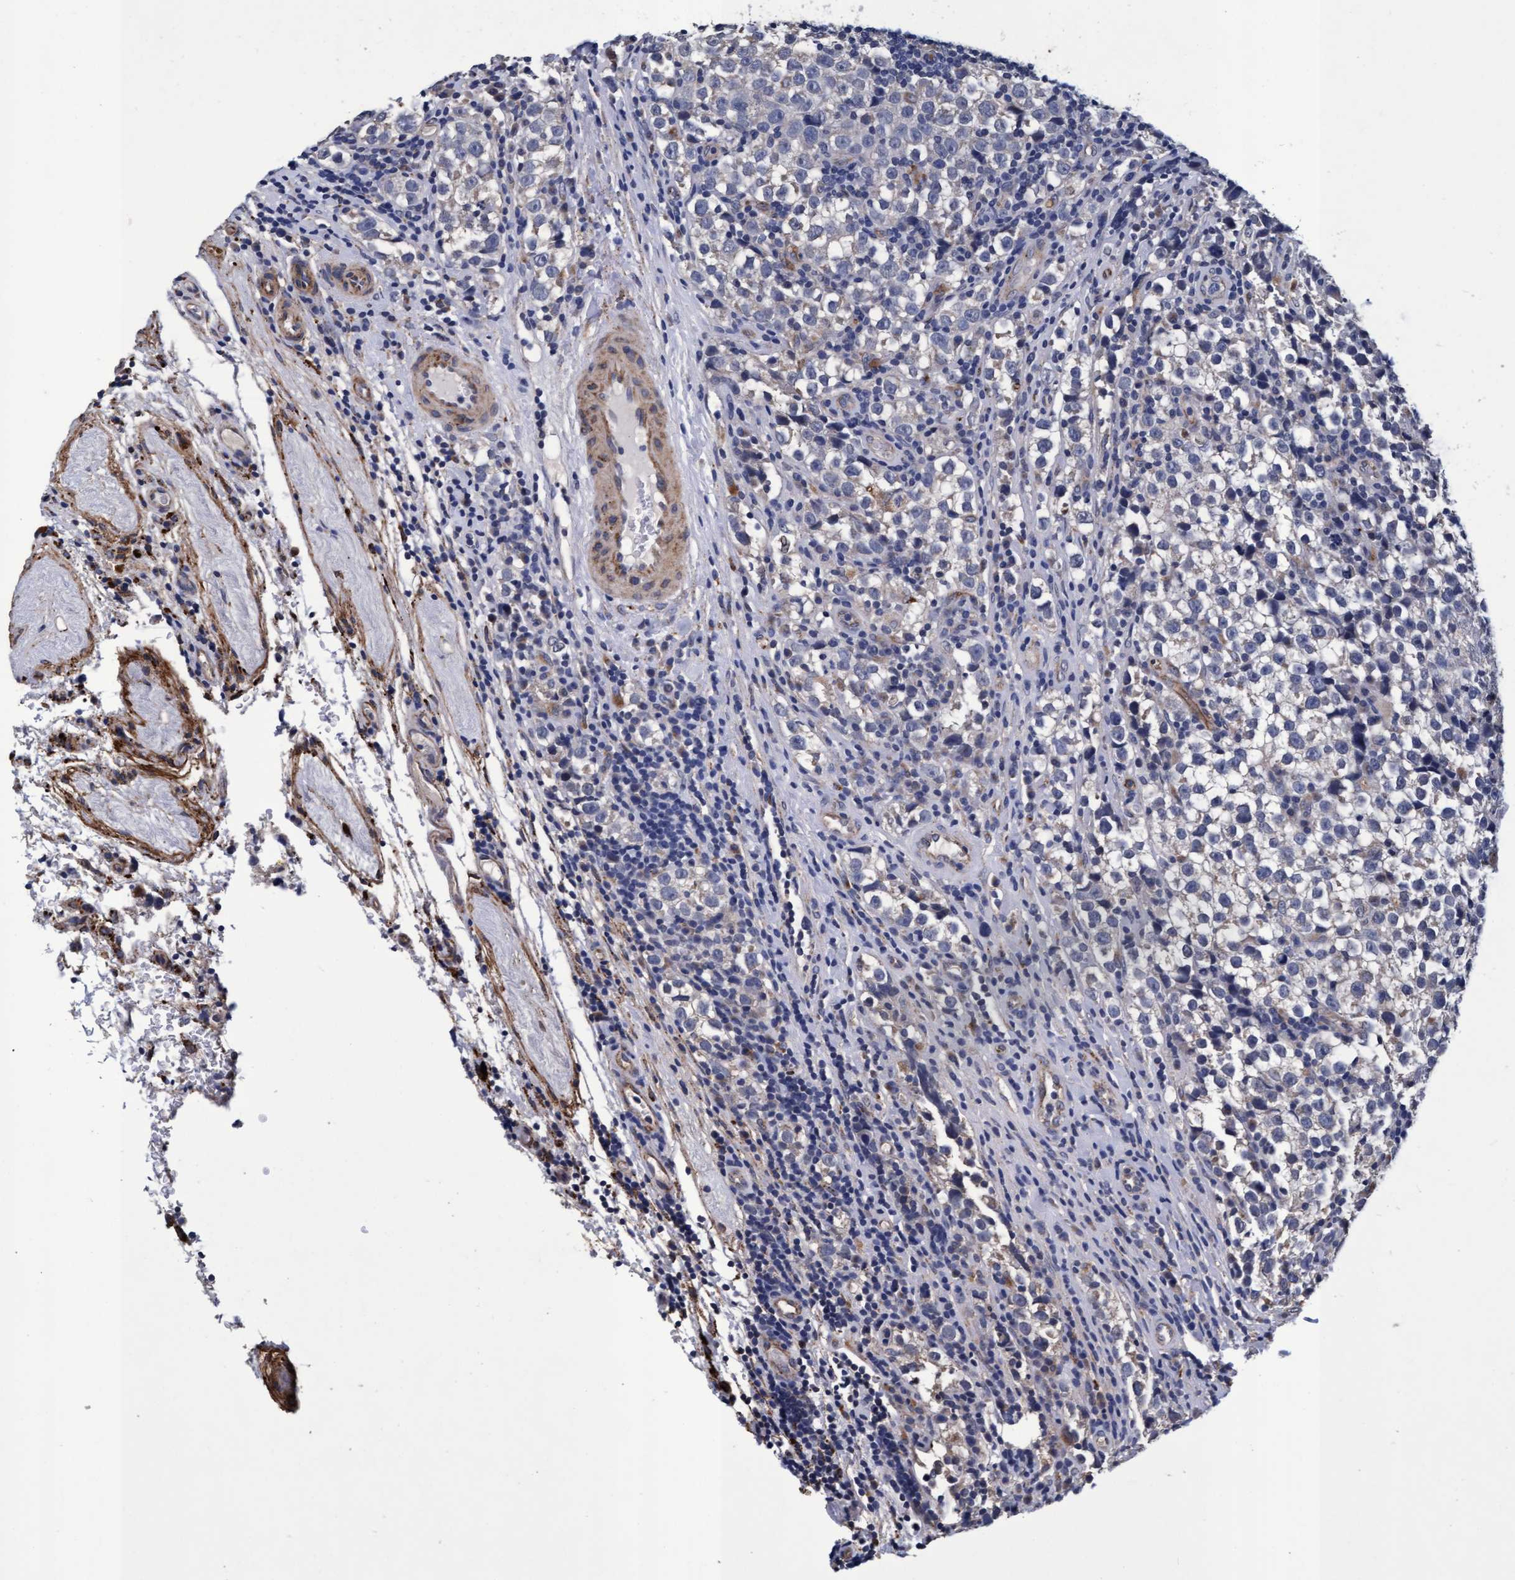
{"staining": {"intensity": "negative", "quantity": "none", "location": "none"}, "tissue": "testis cancer", "cell_type": "Tumor cells", "image_type": "cancer", "snomed": [{"axis": "morphology", "description": "Normal tissue, NOS"}, {"axis": "morphology", "description": "Seminoma, NOS"}, {"axis": "topography", "description": "Testis"}], "caption": "Protein analysis of testis seminoma exhibits no significant staining in tumor cells.", "gene": "CPQ", "patient": {"sex": "male", "age": 43}}